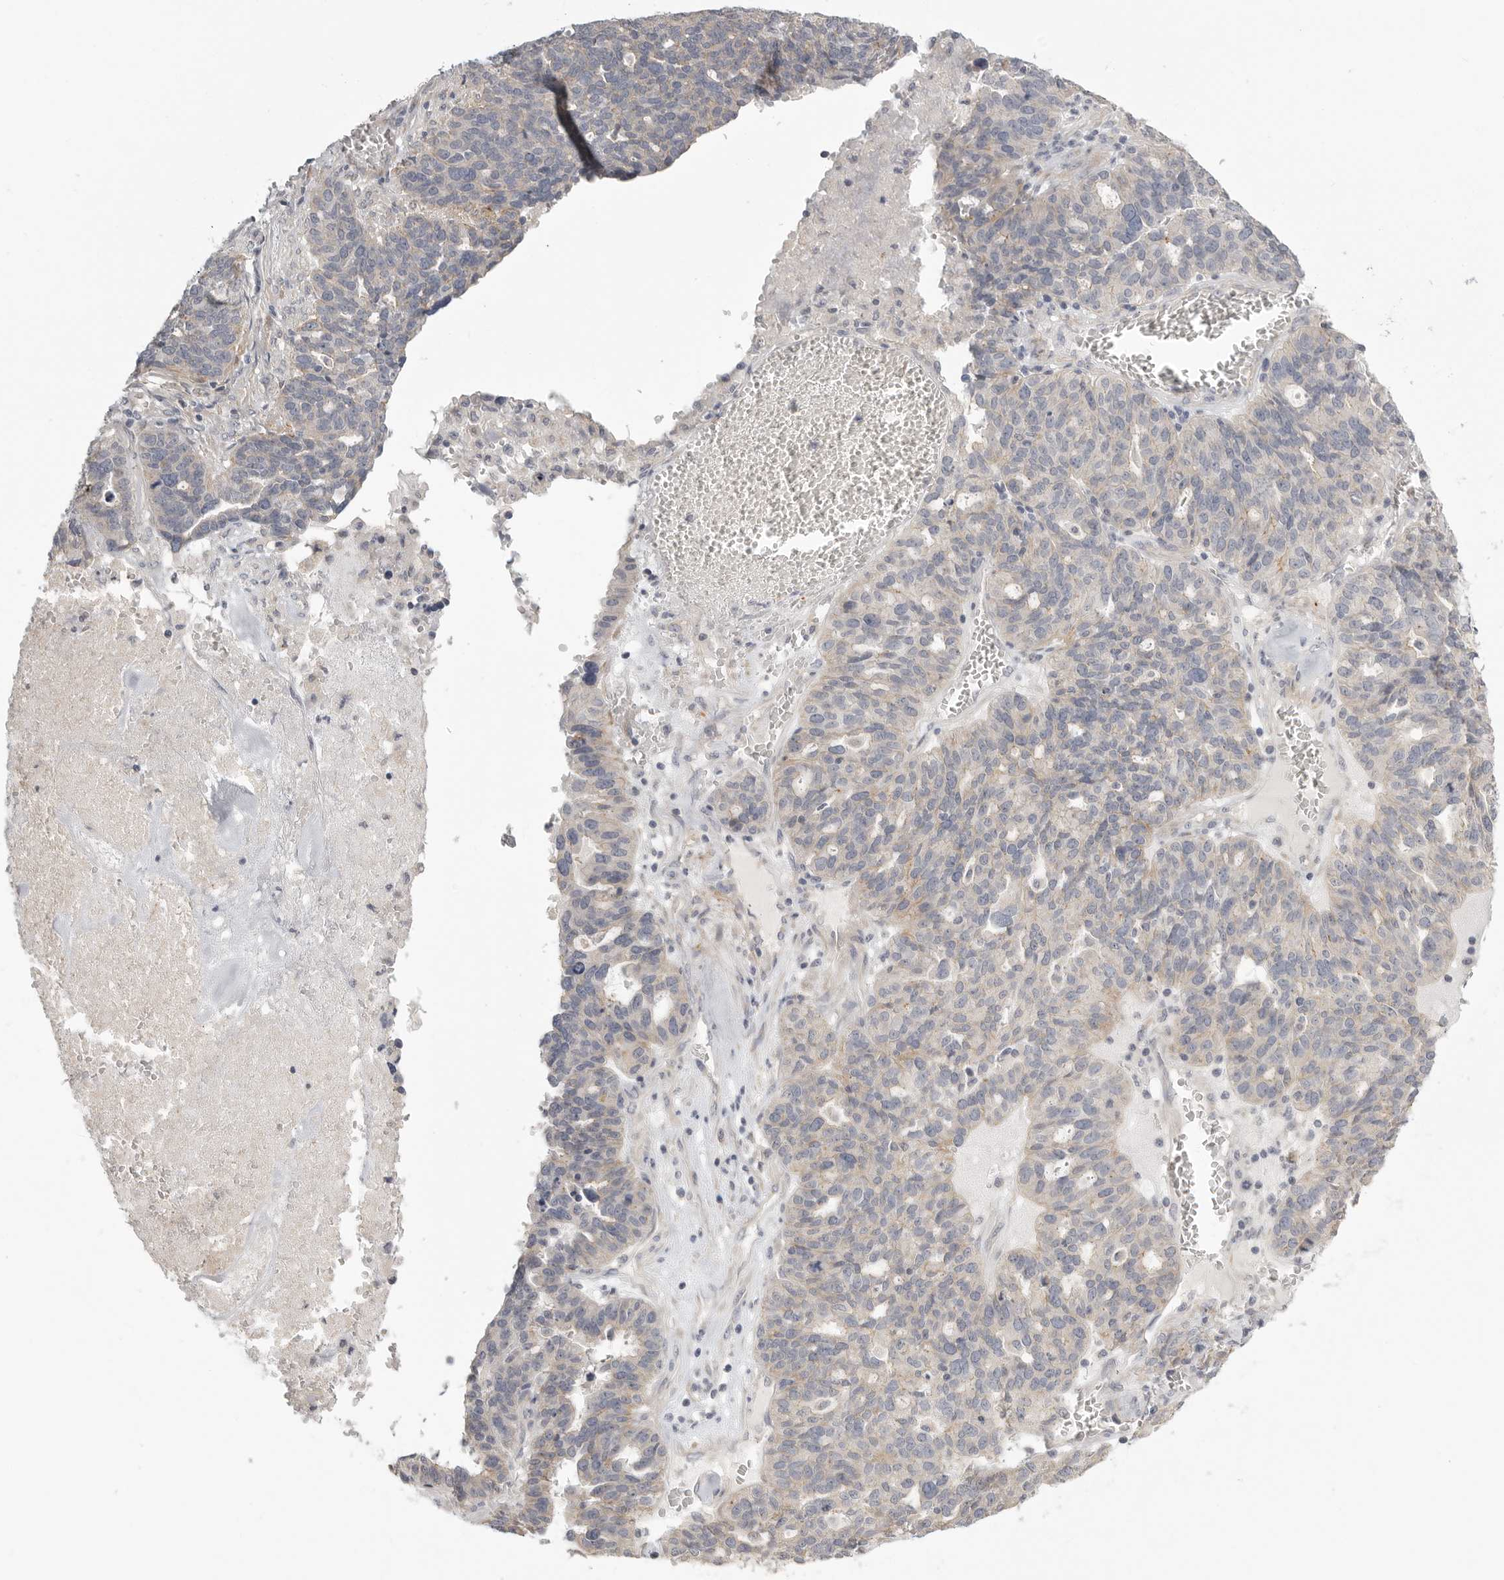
{"staining": {"intensity": "negative", "quantity": "none", "location": "none"}, "tissue": "ovarian cancer", "cell_type": "Tumor cells", "image_type": "cancer", "snomed": [{"axis": "morphology", "description": "Cystadenocarcinoma, serous, NOS"}, {"axis": "topography", "description": "Ovary"}], "caption": "Immunohistochemical staining of human ovarian cancer (serous cystadenocarcinoma) reveals no significant positivity in tumor cells. (Stains: DAB (3,3'-diaminobenzidine) IHC with hematoxylin counter stain, Microscopy: brightfield microscopy at high magnification).", "gene": "STAB2", "patient": {"sex": "female", "age": 59}}